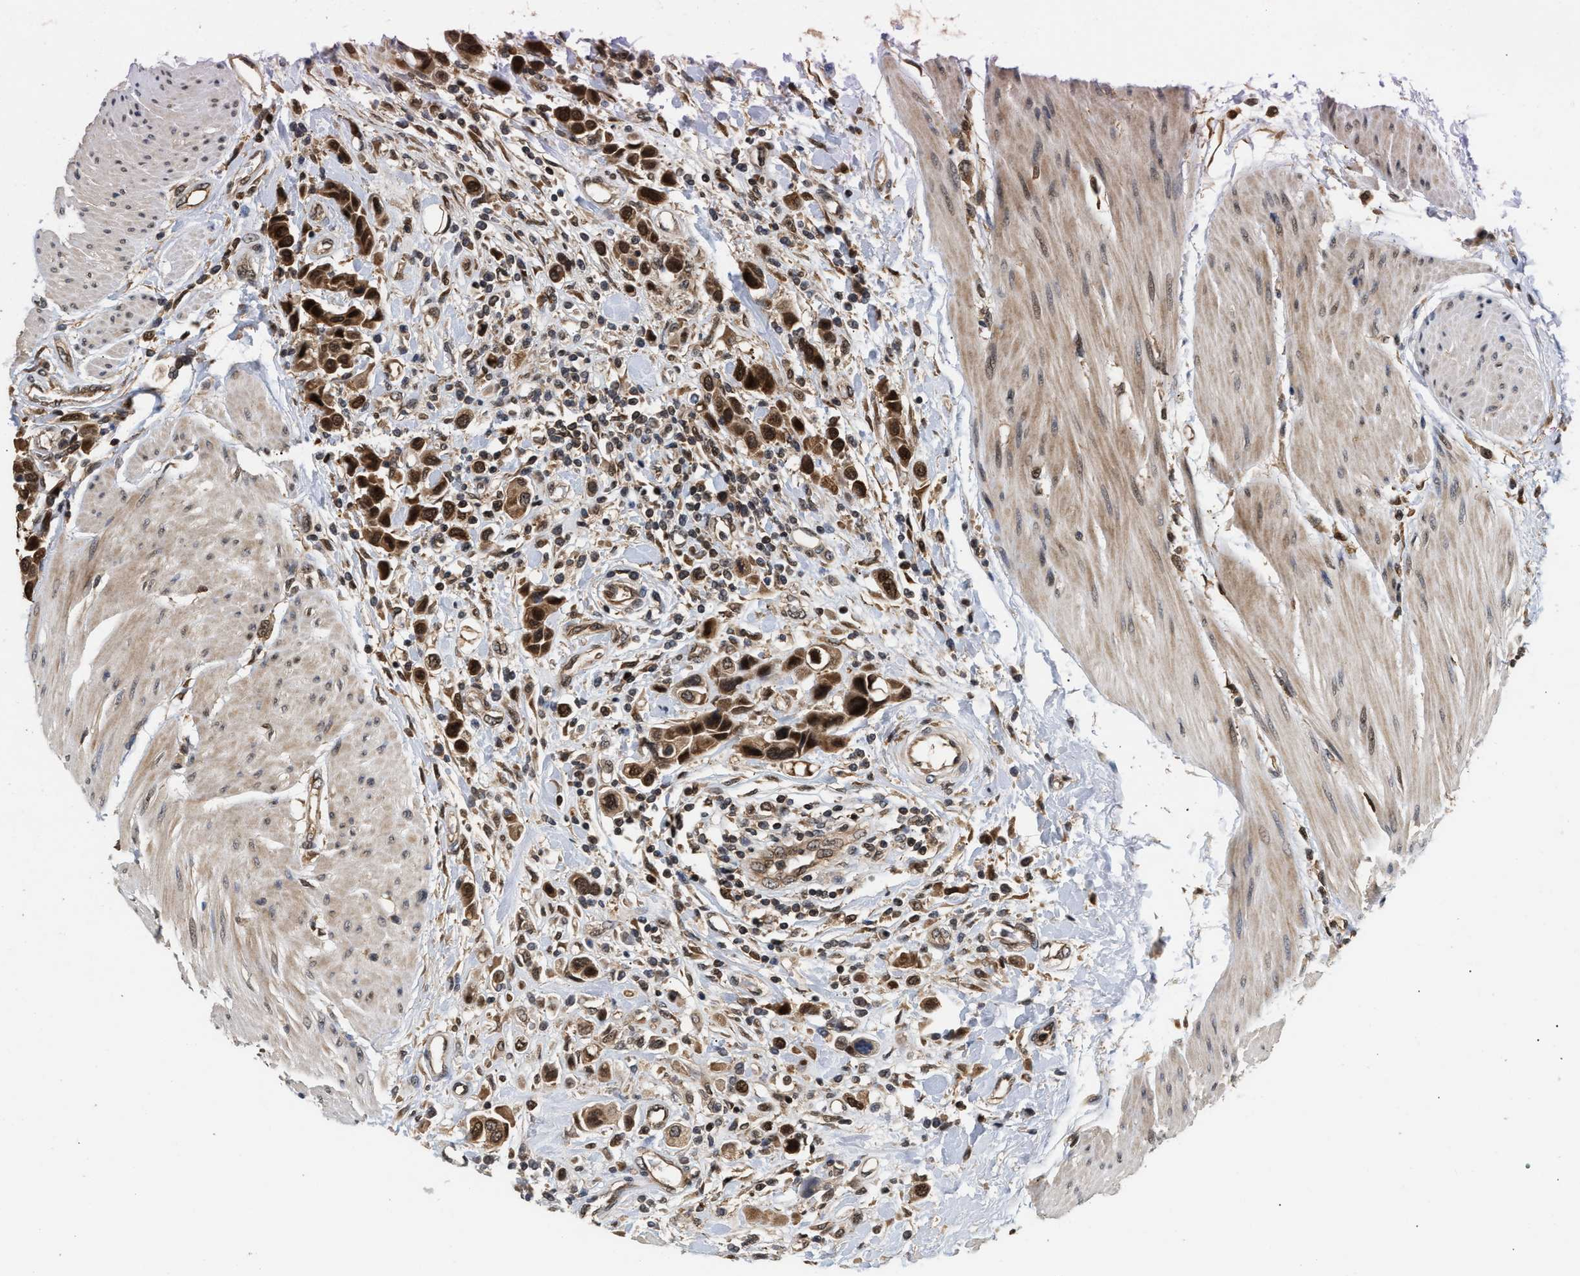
{"staining": {"intensity": "strong", "quantity": ">75%", "location": "cytoplasmic/membranous,nuclear"}, "tissue": "urothelial cancer", "cell_type": "Tumor cells", "image_type": "cancer", "snomed": [{"axis": "morphology", "description": "Urothelial carcinoma, High grade"}, {"axis": "topography", "description": "Urinary bladder"}], "caption": "Protein staining demonstrates strong cytoplasmic/membranous and nuclear expression in about >75% of tumor cells in urothelial cancer.", "gene": "ABHD5", "patient": {"sex": "male", "age": 50}}